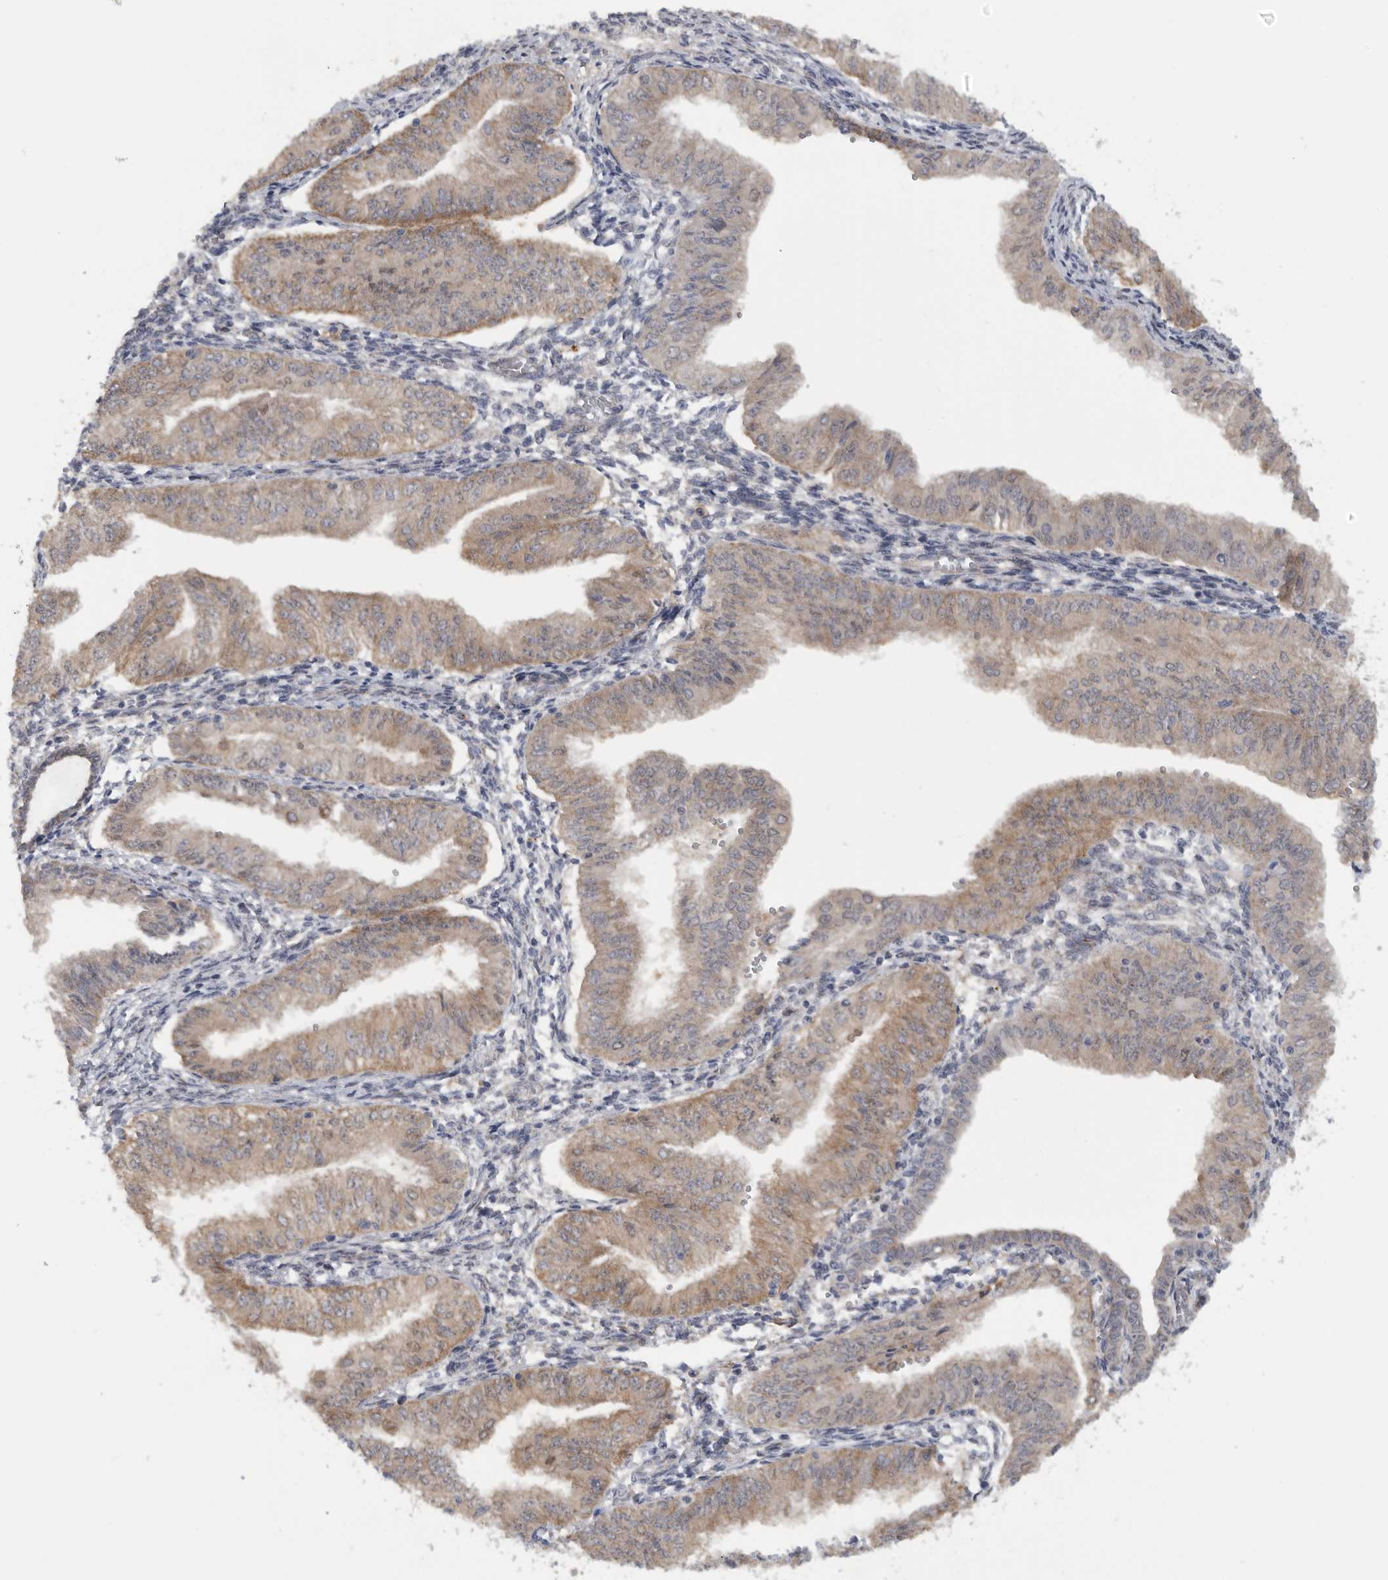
{"staining": {"intensity": "weak", "quantity": ">75%", "location": "cytoplasmic/membranous"}, "tissue": "endometrial cancer", "cell_type": "Tumor cells", "image_type": "cancer", "snomed": [{"axis": "morphology", "description": "Normal tissue, NOS"}, {"axis": "morphology", "description": "Adenocarcinoma, NOS"}, {"axis": "topography", "description": "Endometrium"}], "caption": "Endometrial cancer stained with IHC reveals weak cytoplasmic/membranous expression in about >75% of tumor cells.", "gene": "DYRK2", "patient": {"sex": "female", "age": 53}}